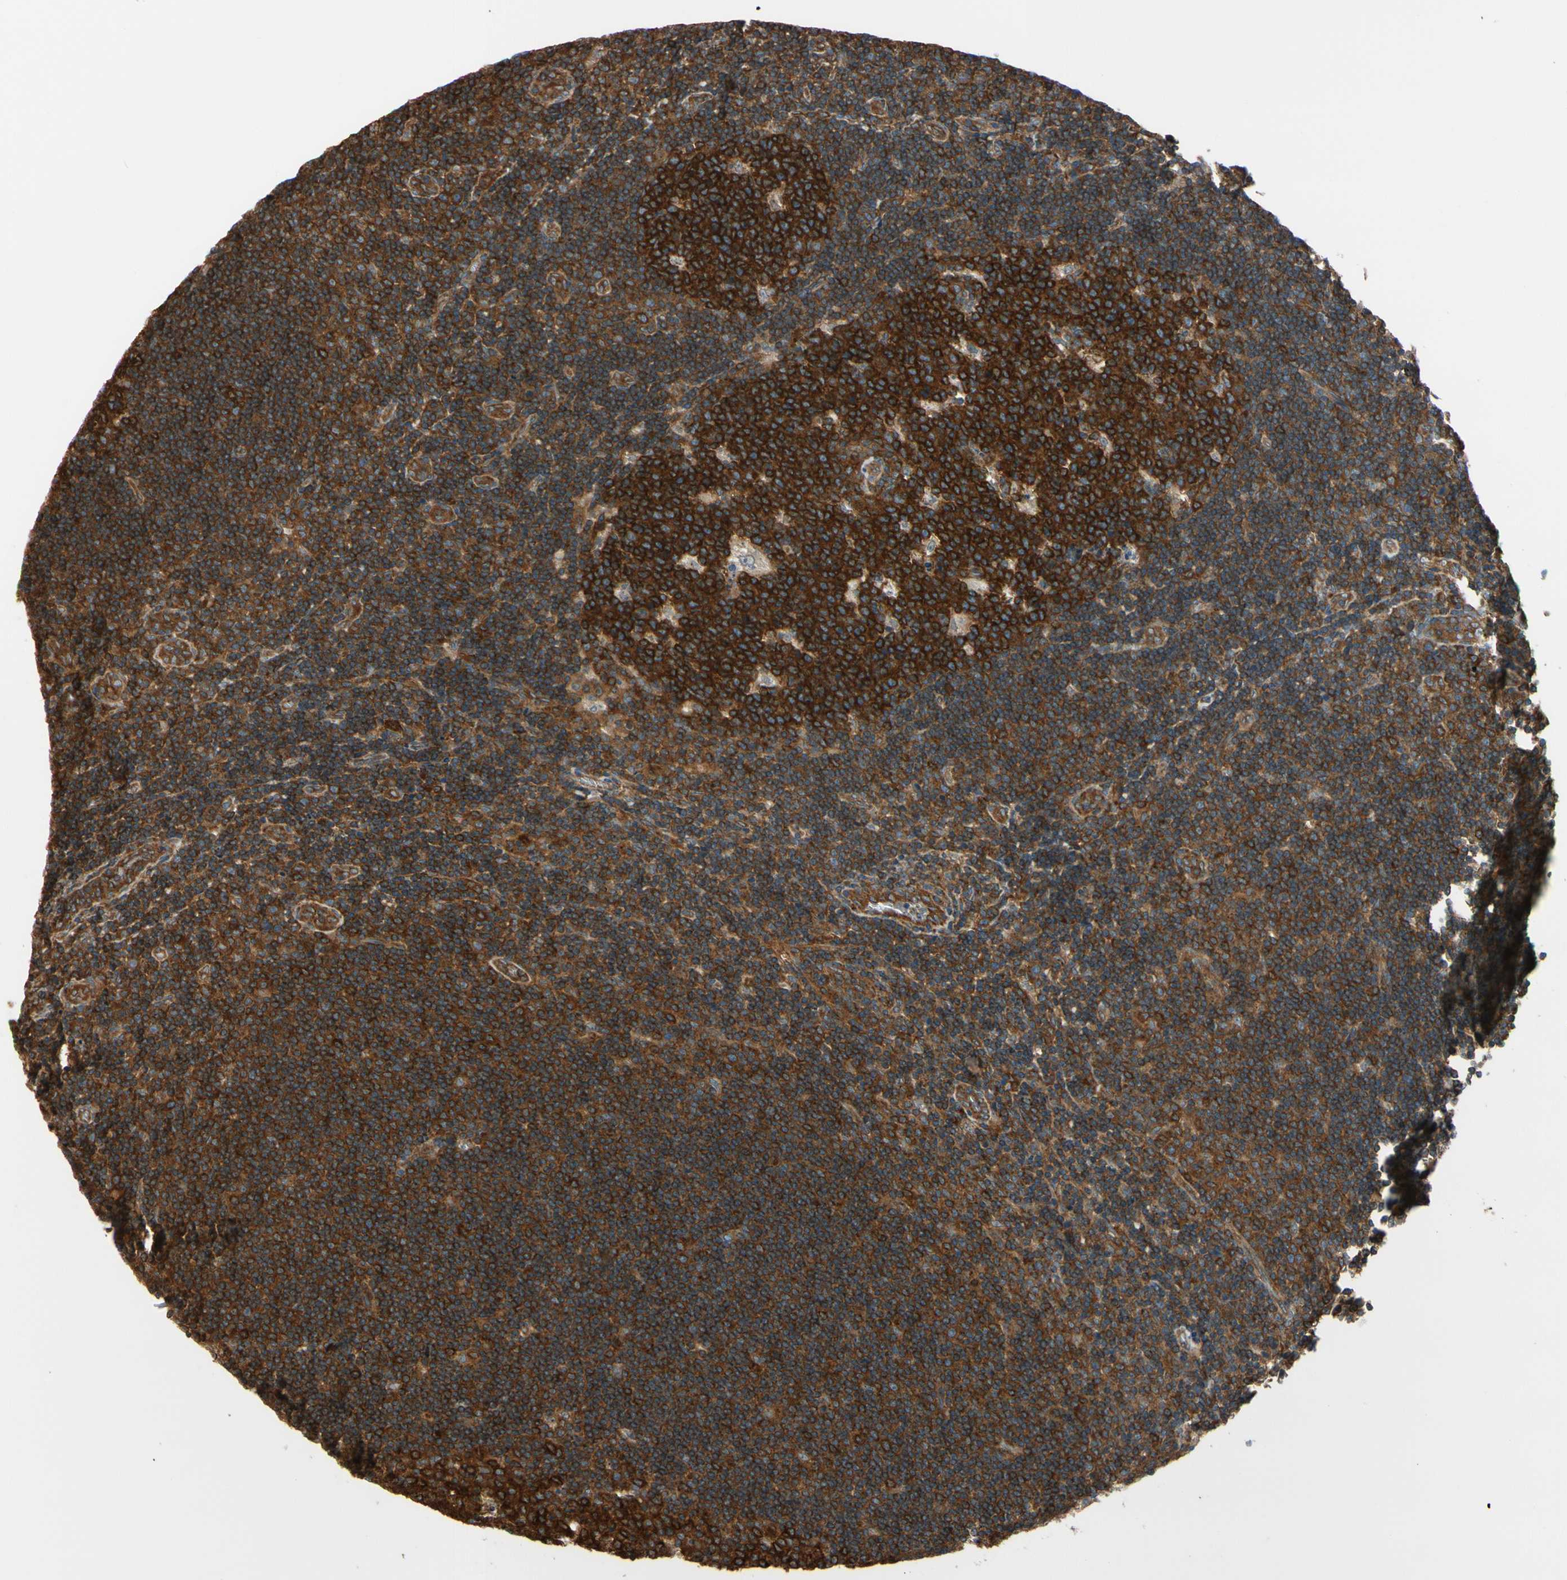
{"staining": {"intensity": "strong", "quantity": ">75%", "location": "cytoplasmic/membranous"}, "tissue": "lymph node", "cell_type": "Germinal center cells", "image_type": "normal", "snomed": [{"axis": "morphology", "description": "Normal tissue, NOS"}, {"axis": "topography", "description": "Lymph node"}, {"axis": "topography", "description": "Salivary gland"}], "caption": "Approximately >75% of germinal center cells in benign human lymph node display strong cytoplasmic/membranous protein expression as visualized by brown immunohistochemical staining.", "gene": "EPS15", "patient": {"sex": "male", "age": 8}}